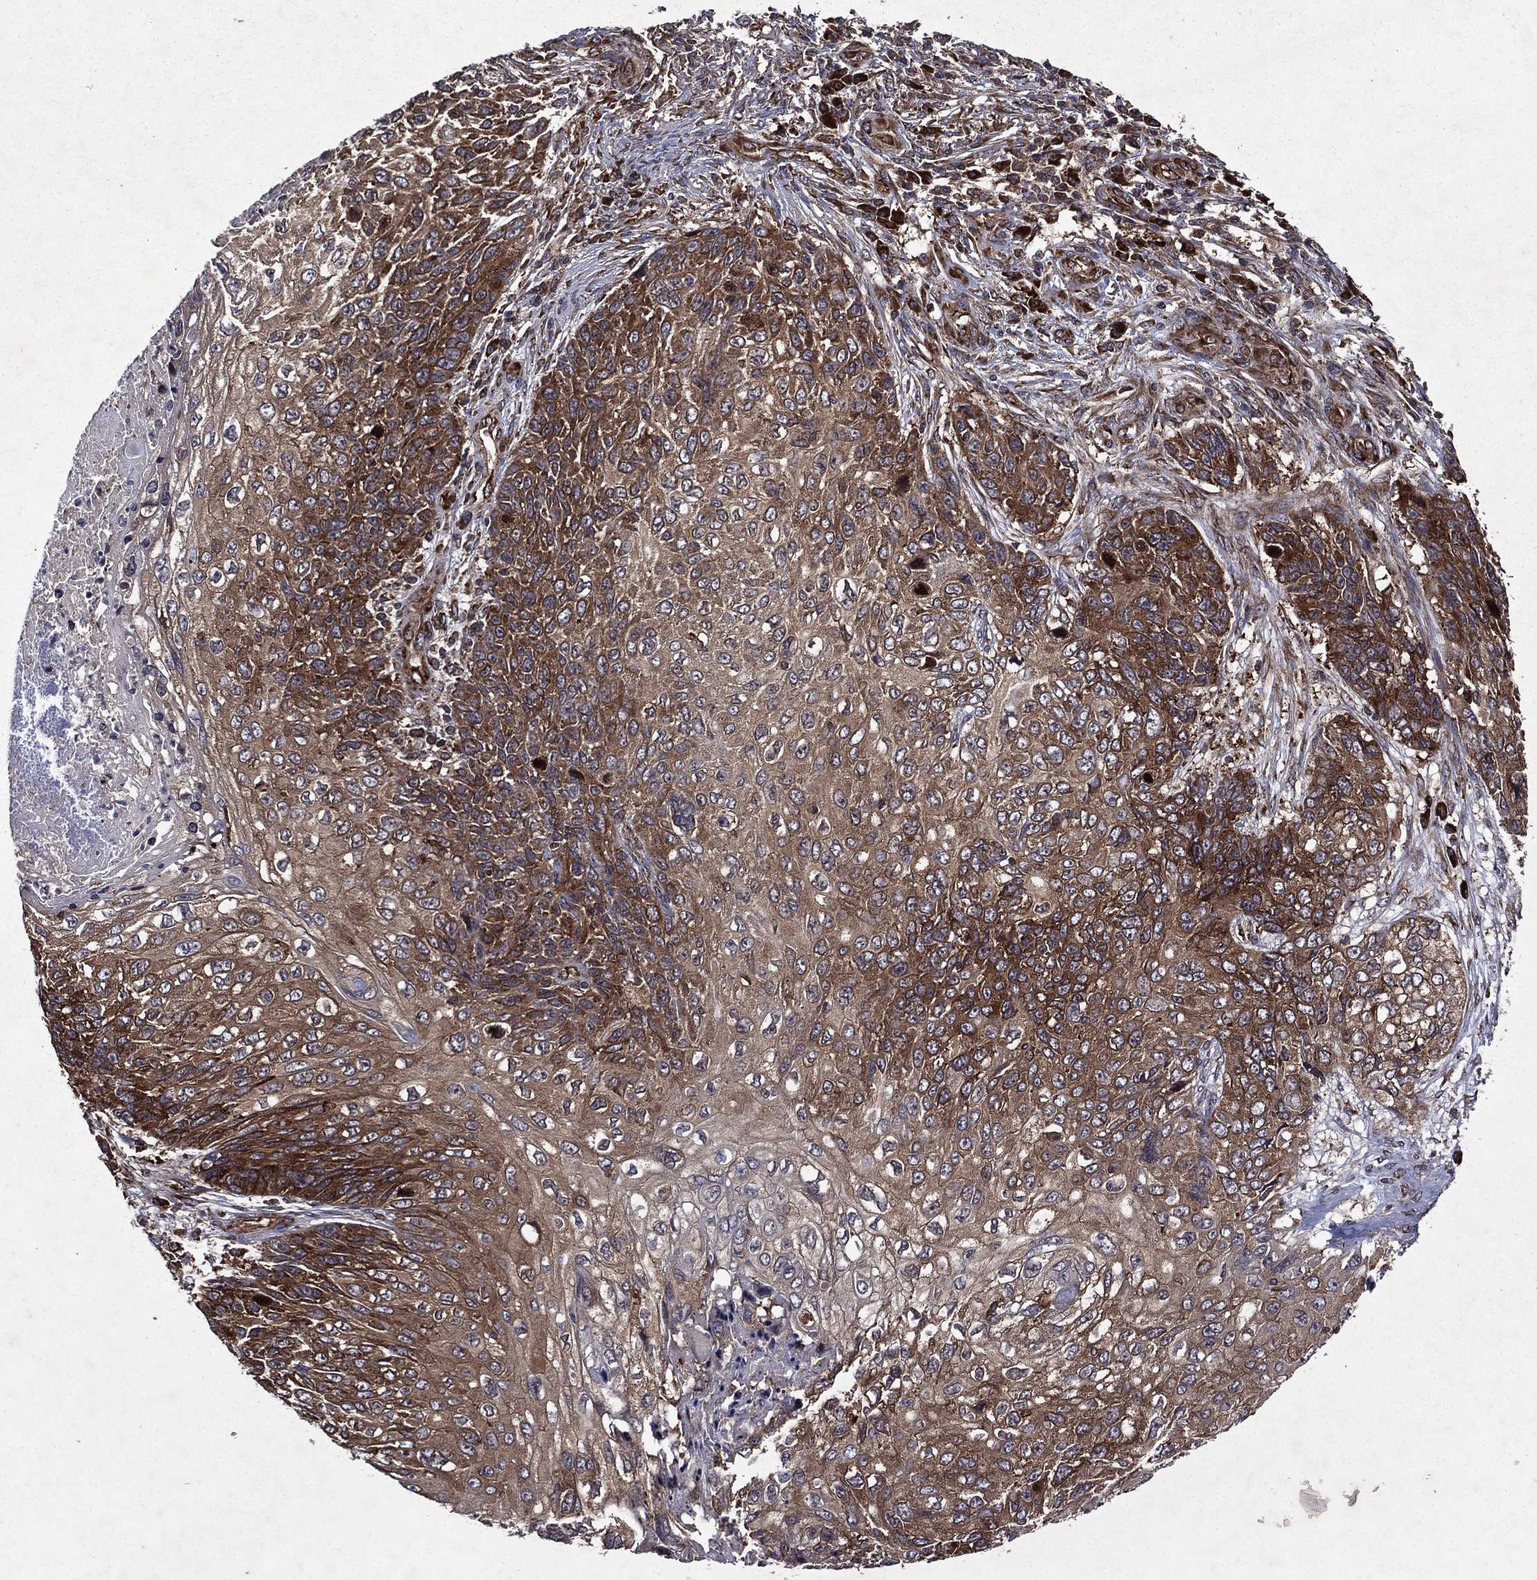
{"staining": {"intensity": "moderate", "quantity": ">75%", "location": "cytoplasmic/membranous"}, "tissue": "skin cancer", "cell_type": "Tumor cells", "image_type": "cancer", "snomed": [{"axis": "morphology", "description": "Squamous cell carcinoma, NOS"}, {"axis": "topography", "description": "Skin"}], "caption": "A medium amount of moderate cytoplasmic/membranous positivity is seen in approximately >75% of tumor cells in skin cancer tissue. (Stains: DAB in brown, nuclei in blue, Microscopy: brightfield microscopy at high magnification).", "gene": "EIF2B4", "patient": {"sex": "male", "age": 92}}